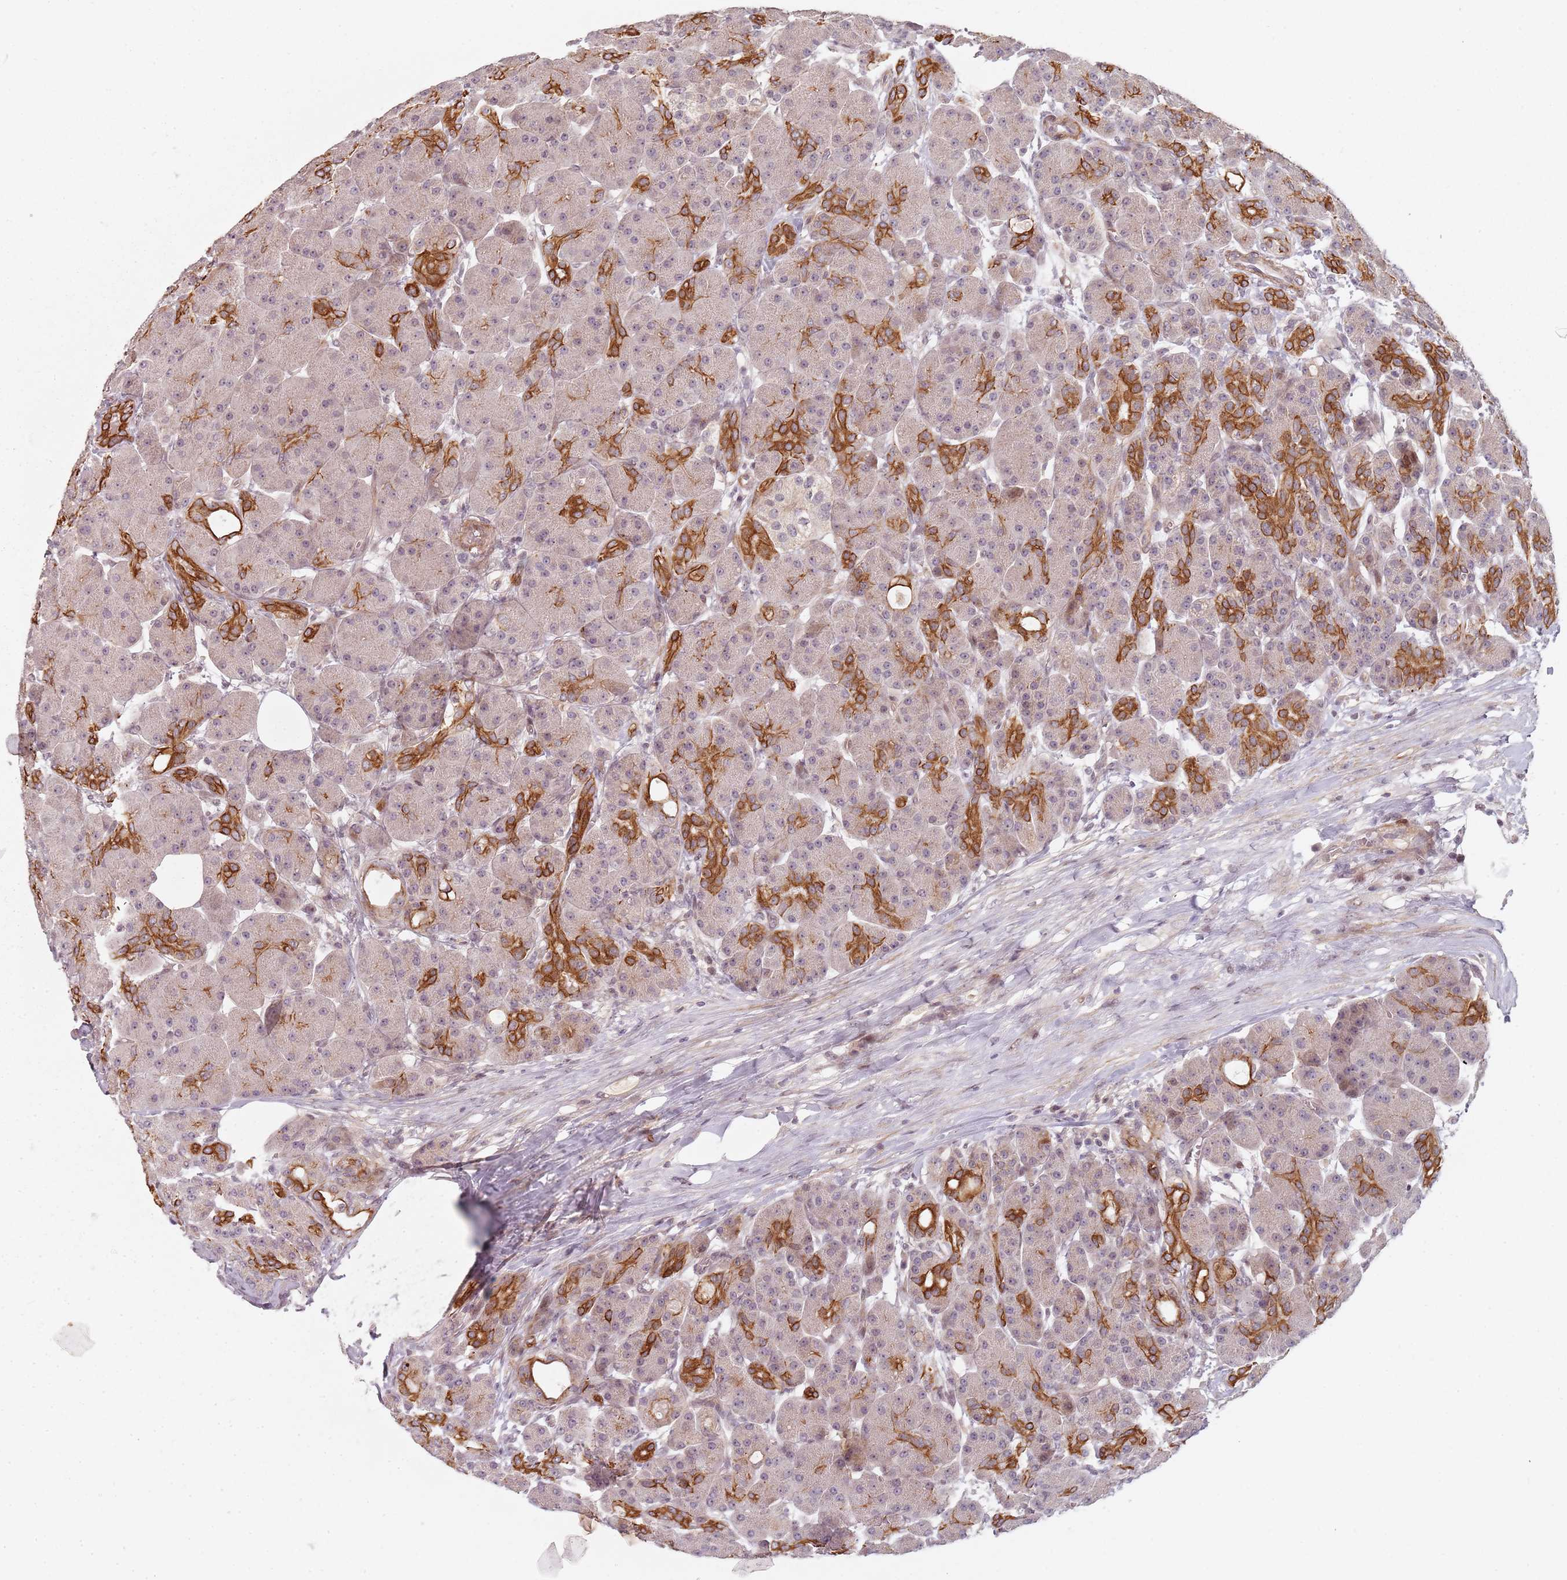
{"staining": {"intensity": "strong", "quantity": "25%-75%", "location": "cytoplasmic/membranous"}, "tissue": "pancreas", "cell_type": "Exocrine glandular cells", "image_type": "normal", "snomed": [{"axis": "morphology", "description": "Normal tissue, NOS"}, {"axis": "topography", "description": "Pancreas"}], "caption": "Protein analysis of normal pancreas reveals strong cytoplasmic/membranous positivity in about 25%-75% of exocrine glandular cells.", "gene": "RPS6KA2", "patient": {"sex": "male", "age": 63}}